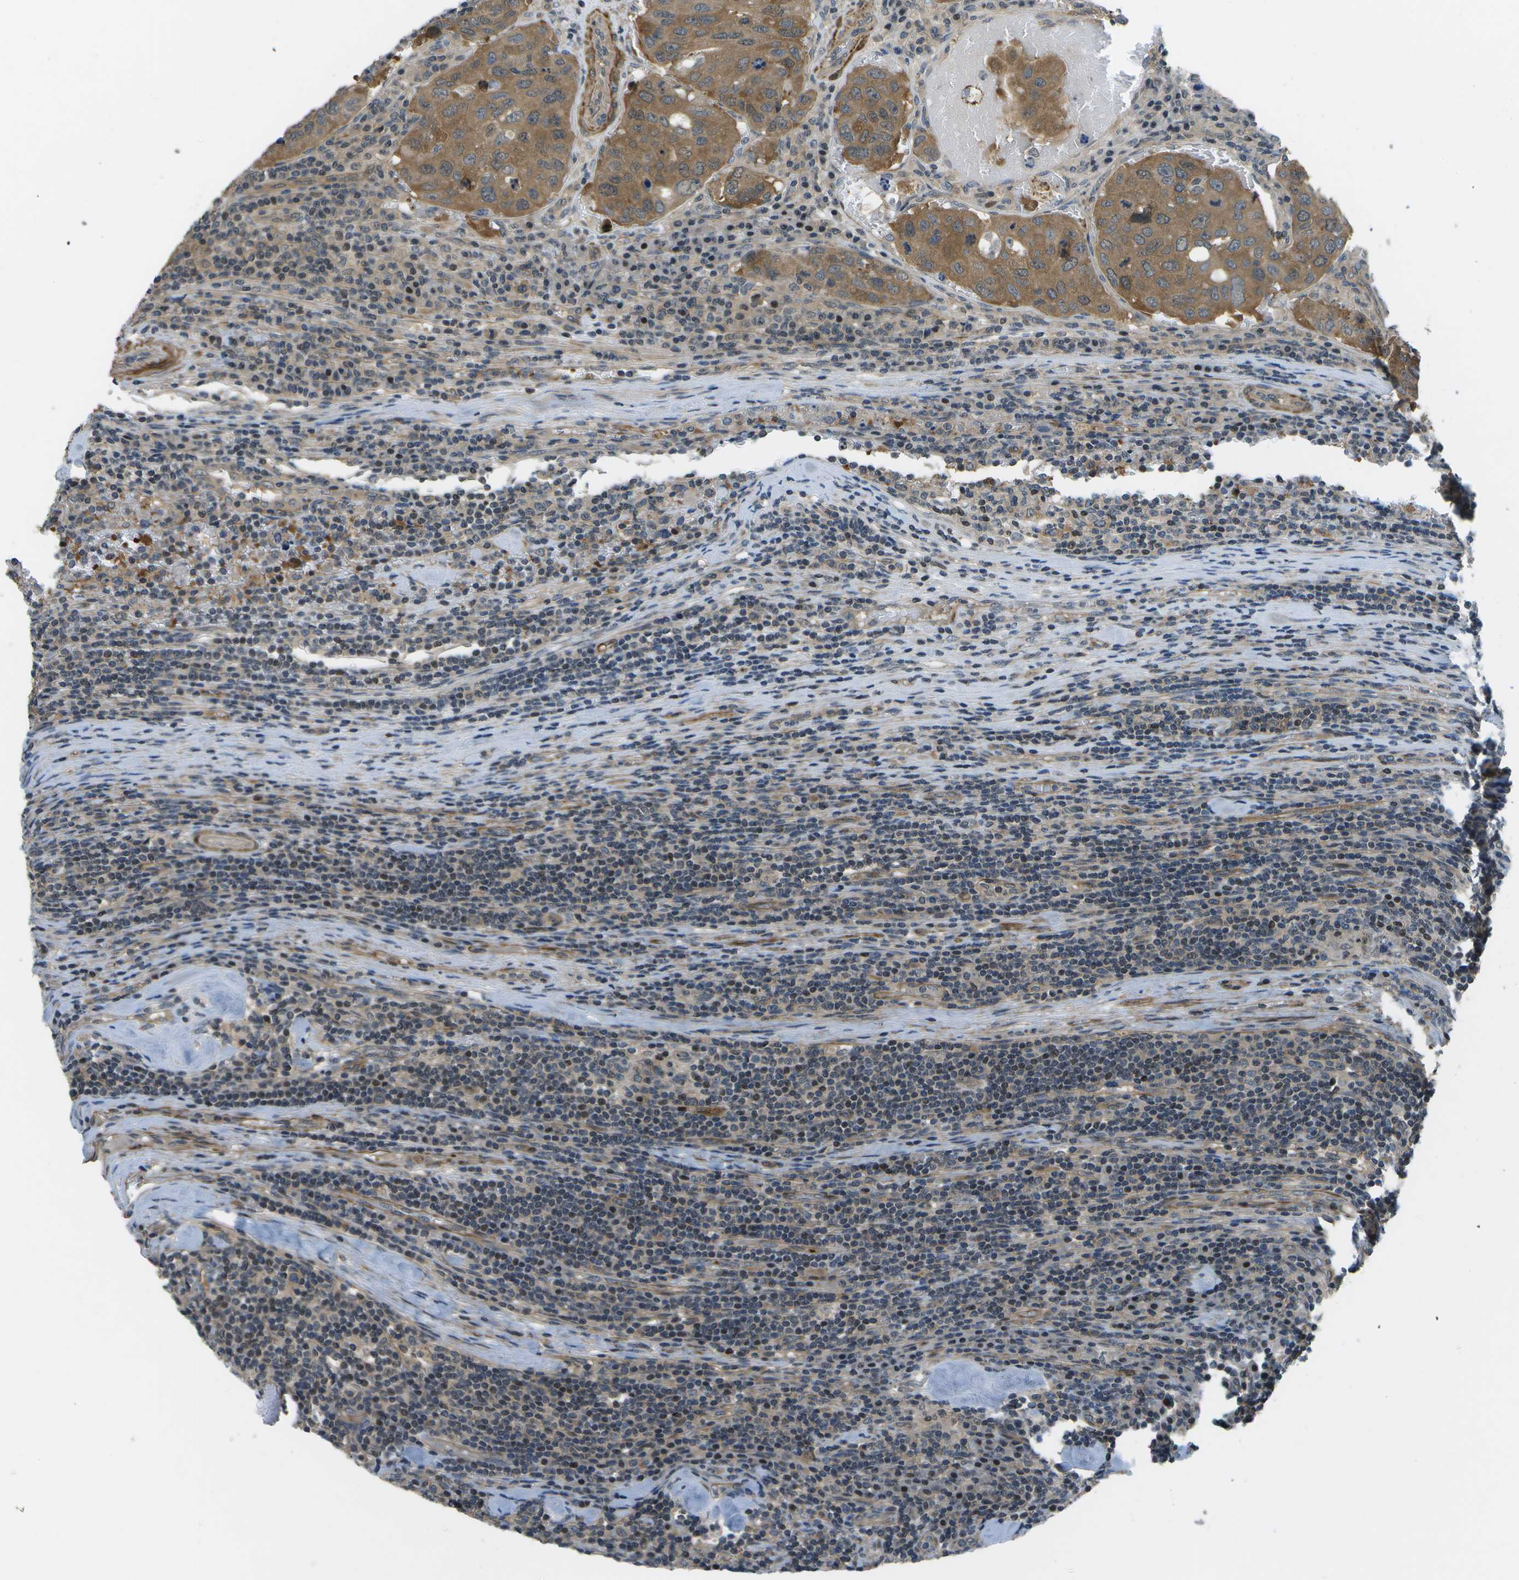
{"staining": {"intensity": "moderate", "quantity": ">75%", "location": "cytoplasmic/membranous"}, "tissue": "urothelial cancer", "cell_type": "Tumor cells", "image_type": "cancer", "snomed": [{"axis": "morphology", "description": "Urothelial carcinoma, High grade"}, {"axis": "topography", "description": "Lymph node"}, {"axis": "topography", "description": "Urinary bladder"}], "caption": "DAB immunohistochemical staining of urothelial cancer displays moderate cytoplasmic/membranous protein positivity in approximately >75% of tumor cells.", "gene": "ENPP5", "patient": {"sex": "male", "age": 51}}